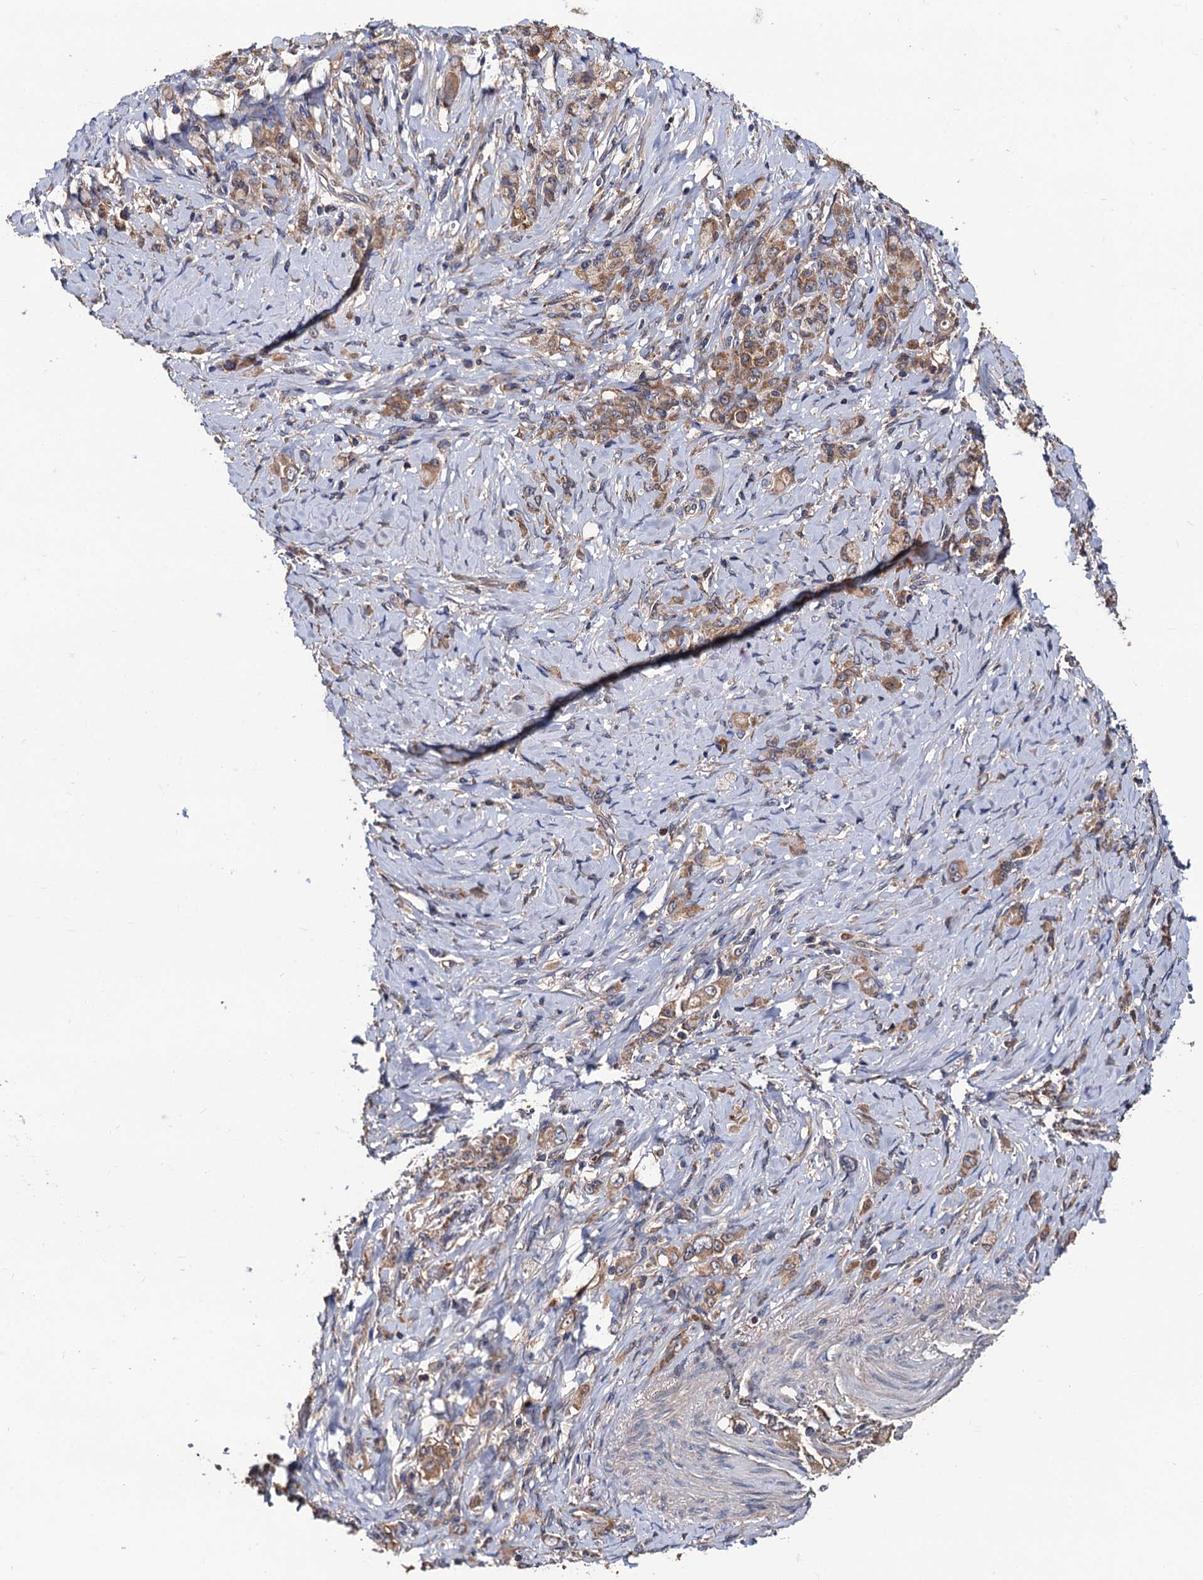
{"staining": {"intensity": "moderate", "quantity": ">75%", "location": "cytoplasmic/membranous"}, "tissue": "stomach cancer", "cell_type": "Tumor cells", "image_type": "cancer", "snomed": [{"axis": "morphology", "description": "Adenocarcinoma, NOS"}, {"axis": "topography", "description": "Stomach"}], "caption": "Moderate cytoplasmic/membranous protein staining is appreciated in about >75% of tumor cells in stomach cancer.", "gene": "RGS11", "patient": {"sex": "female", "age": 79}}